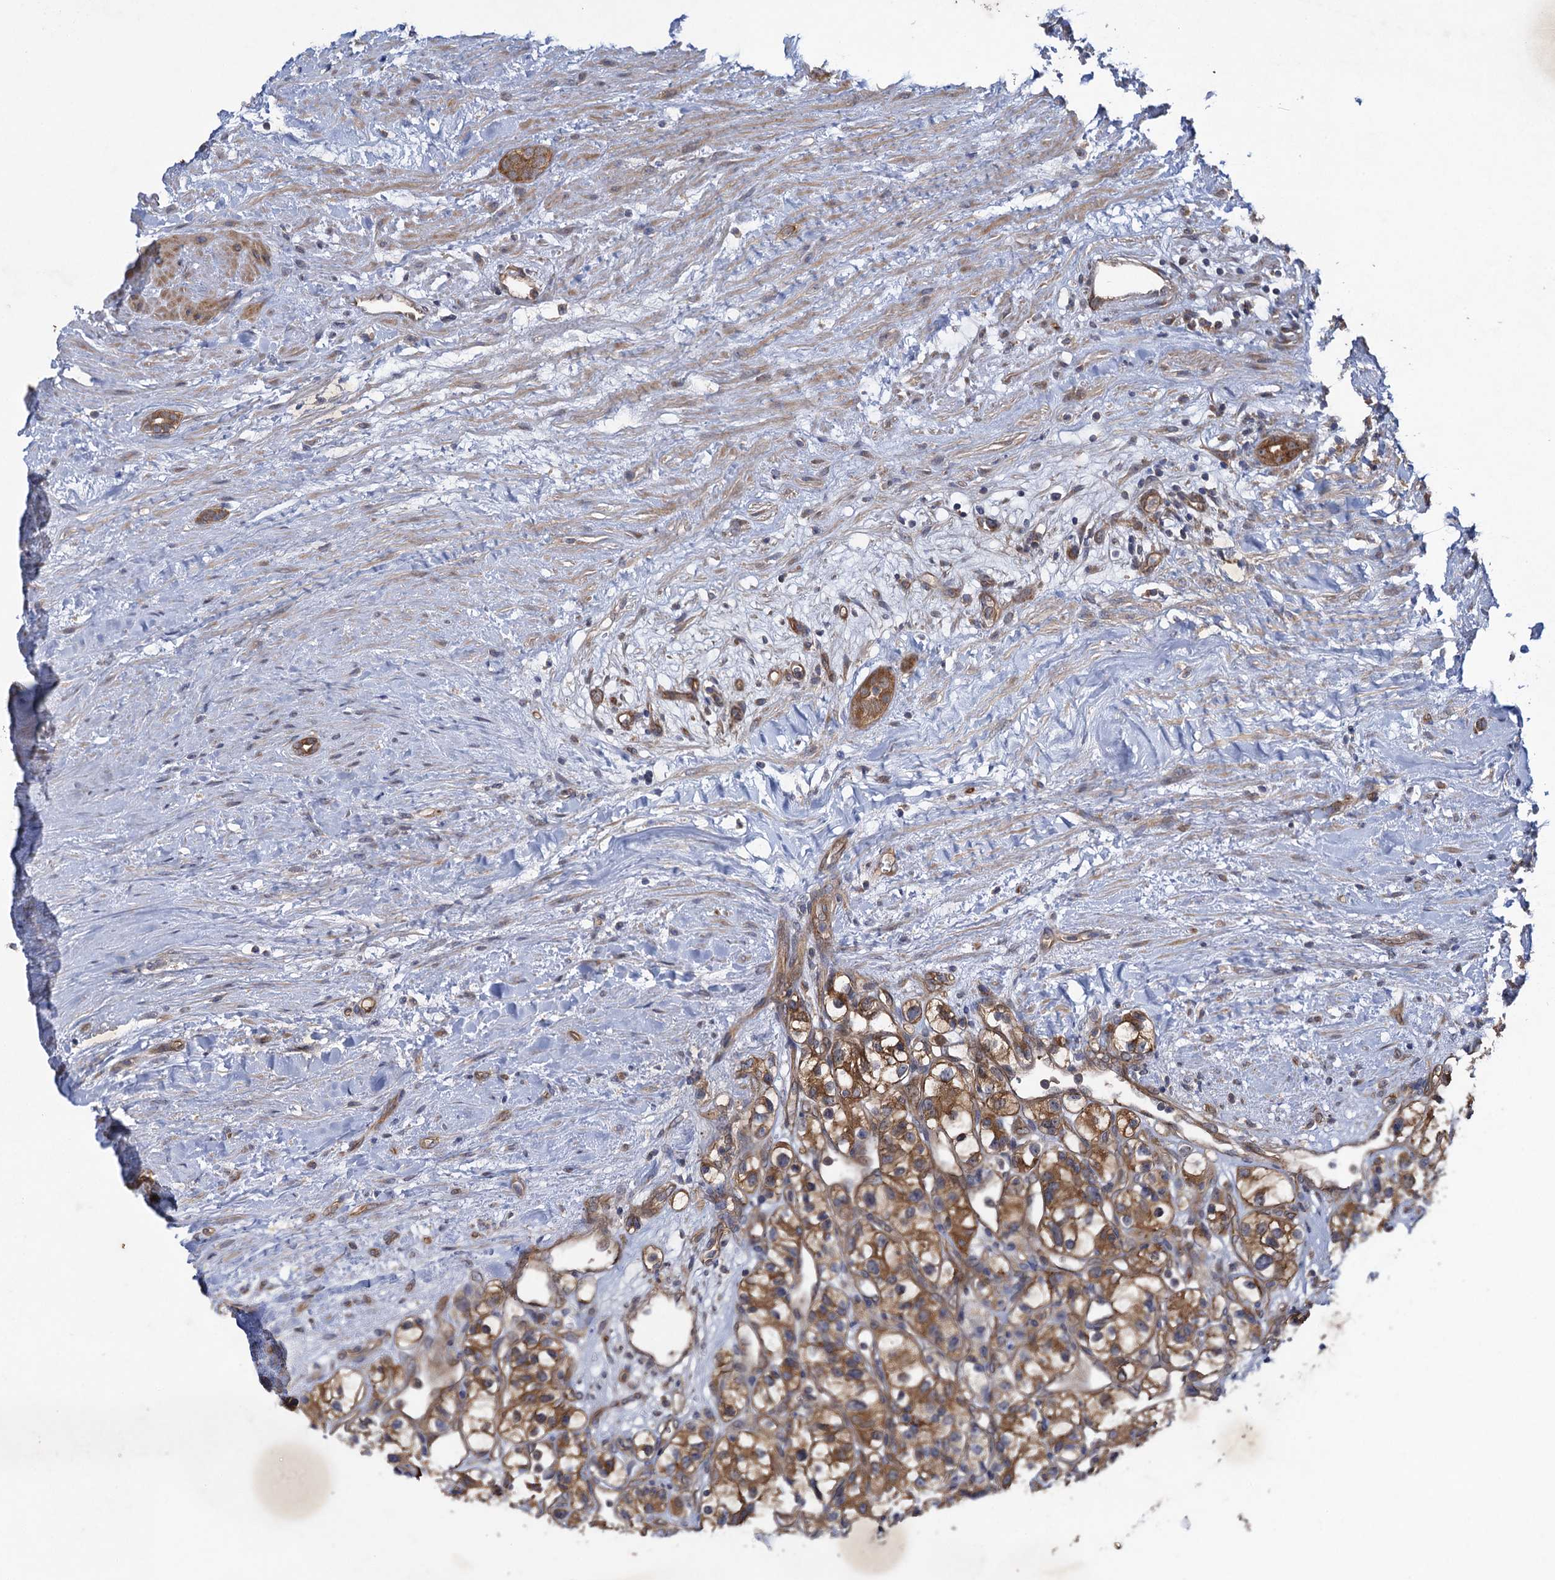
{"staining": {"intensity": "moderate", "quantity": ">75%", "location": "cytoplasmic/membranous"}, "tissue": "renal cancer", "cell_type": "Tumor cells", "image_type": "cancer", "snomed": [{"axis": "morphology", "description": "Adenocarcinoma, NOS"}, {"axis": "topography", "description": "Kidney"}], "caption": "Renal adenocarcinoma stained with a brown dye displays moderate cytoplasmic/membranous positive expression in about >75% of tumor cells.", "gene": "HAUS1", "patient": {"sex": "female", "age": 57}}